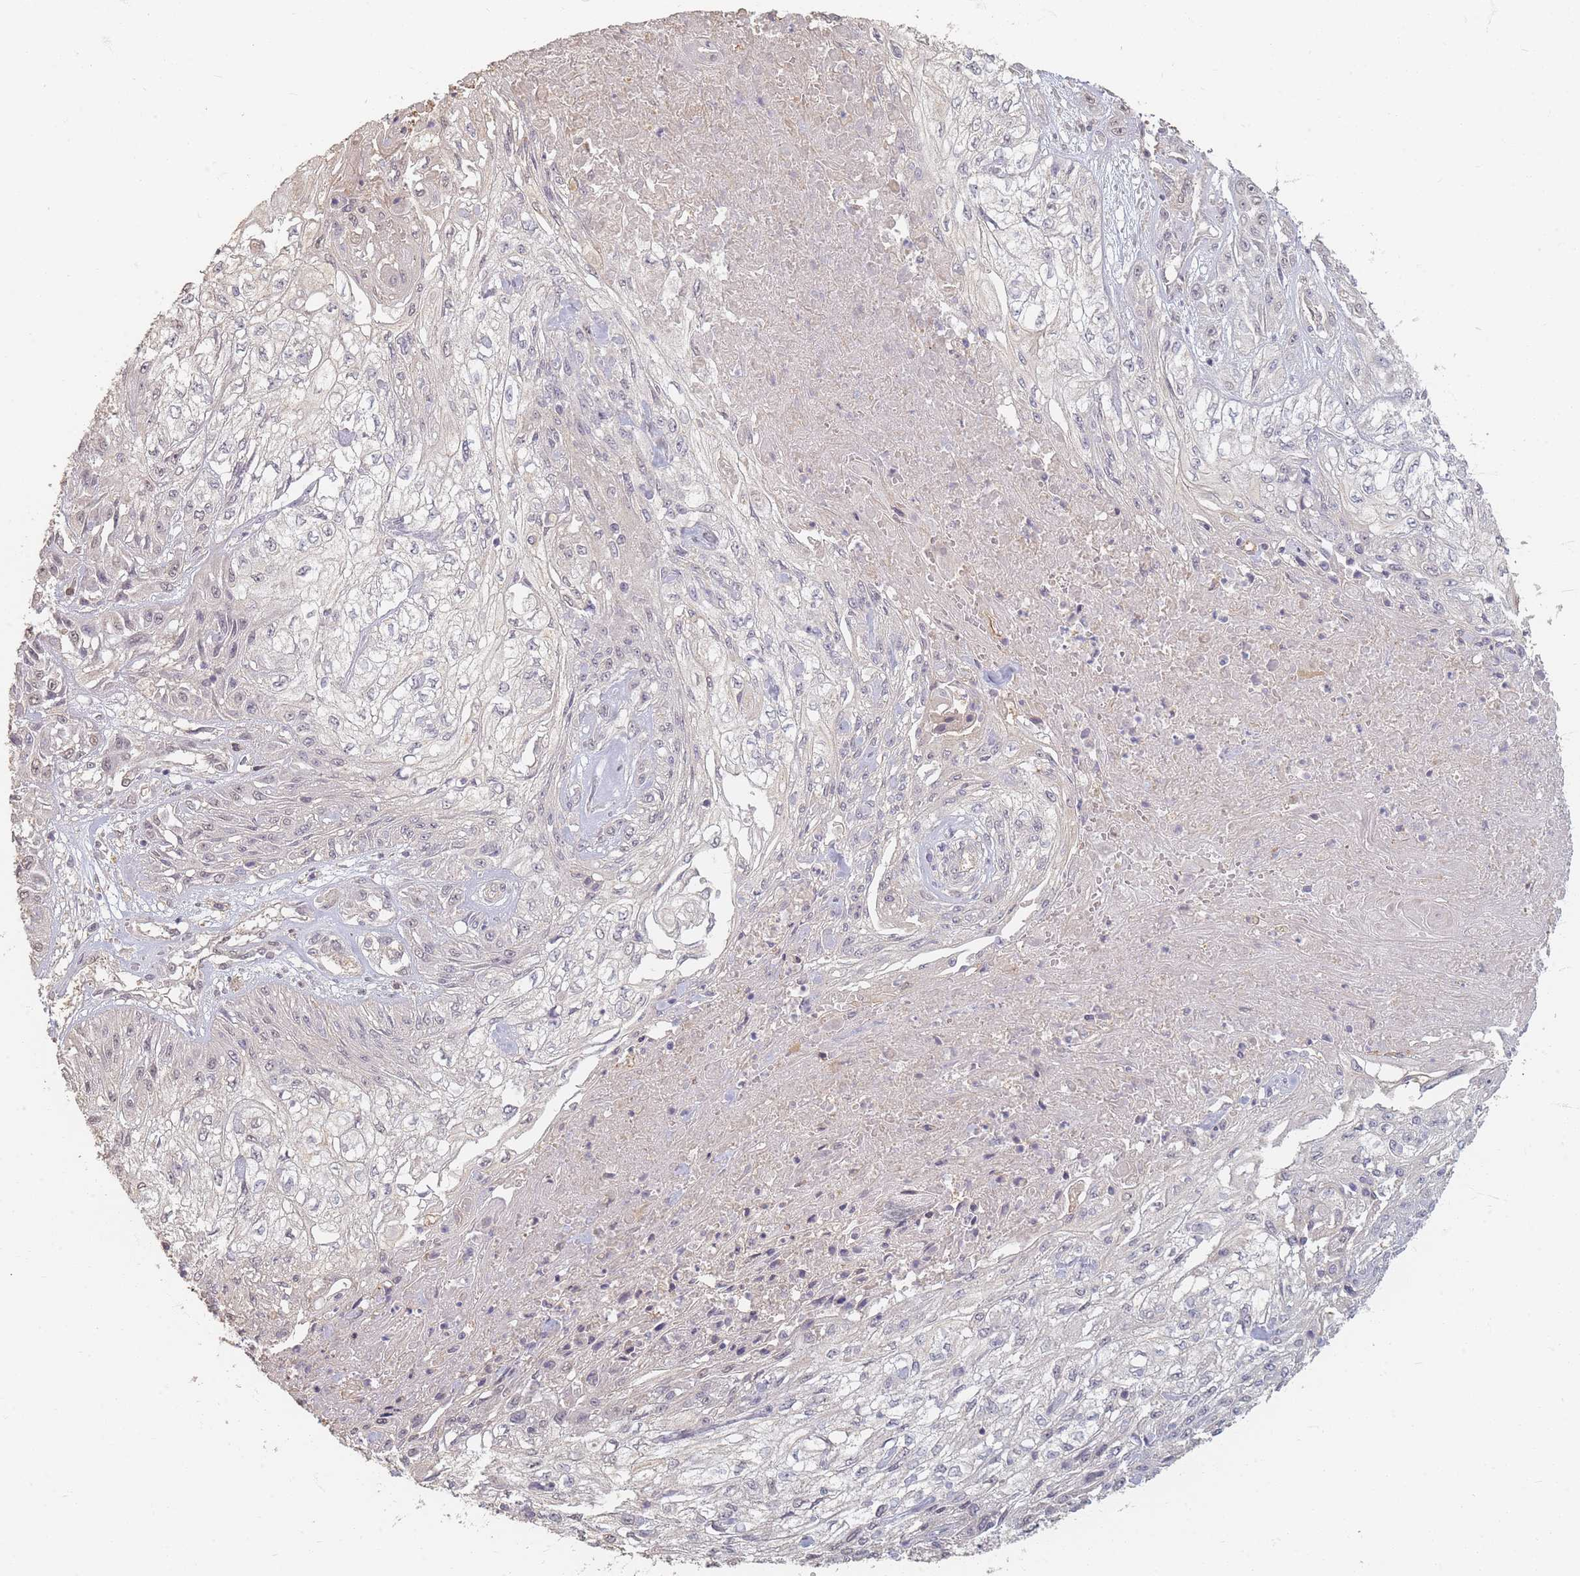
{"staining": {"intensity": "weak", "quantity": "25%-75%", "location": "nuclear"}, "tissue": "skin cancer", "cell_type": "Tumor cells", "image_type": "cancer", "snomed": [{"axis": "morphology", "description": "Squamous cell carcinoma, NOS"}, {"axis": "morphology", "description": "Squamous cell carcinoma, metastatic, NOS"}, {"axis": "topography", "description": "Skin"}, {"axis": "topography", "description": "Lymph node"}], "caption": "Human squamous cell carcinoma (skin) stained with a brown dye reveals weak nuclear positive positivity in approximately 25%-75% of tumor cells.", "gene": "RFTN1", "patient": {"sex": "male", "age": 75}}